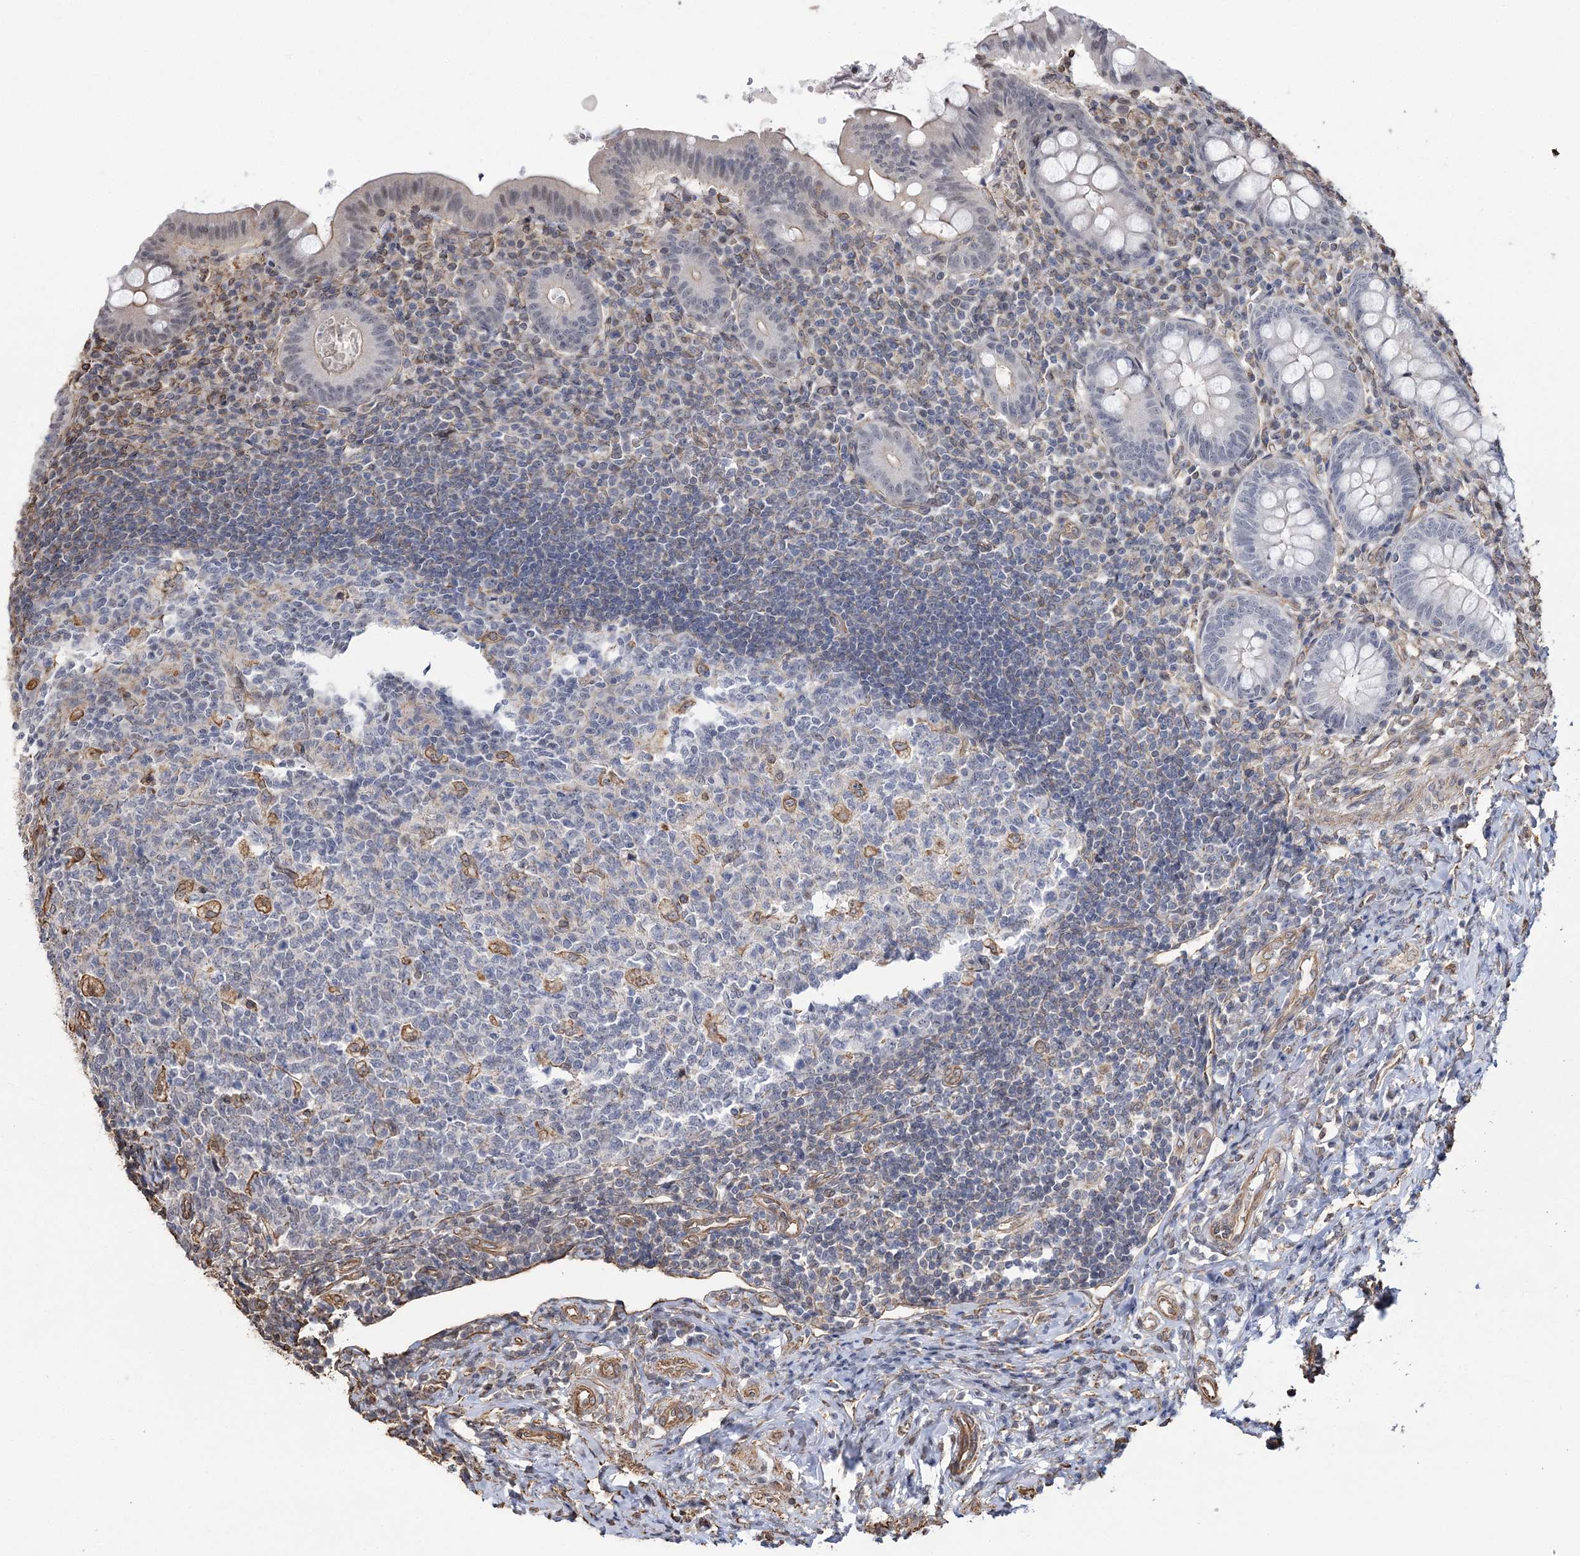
{"staining": {"intensity": "negative", "quantity": "none", "location": "none"}, "tissue": "appendix", "cell_type": "Glandular cells", "image_type": "normal", "snomed": [{"axis": "morphology", "description": "Normal tissue, NOS"}, {"axis": "topography", "description": "Appendix"}], "caption": "Immunohistochemical staining of normal human appendix displays no significant expression in glandular cells.", "gene": "ATP11B", "patient": {"sex": "female", "age": 54}}